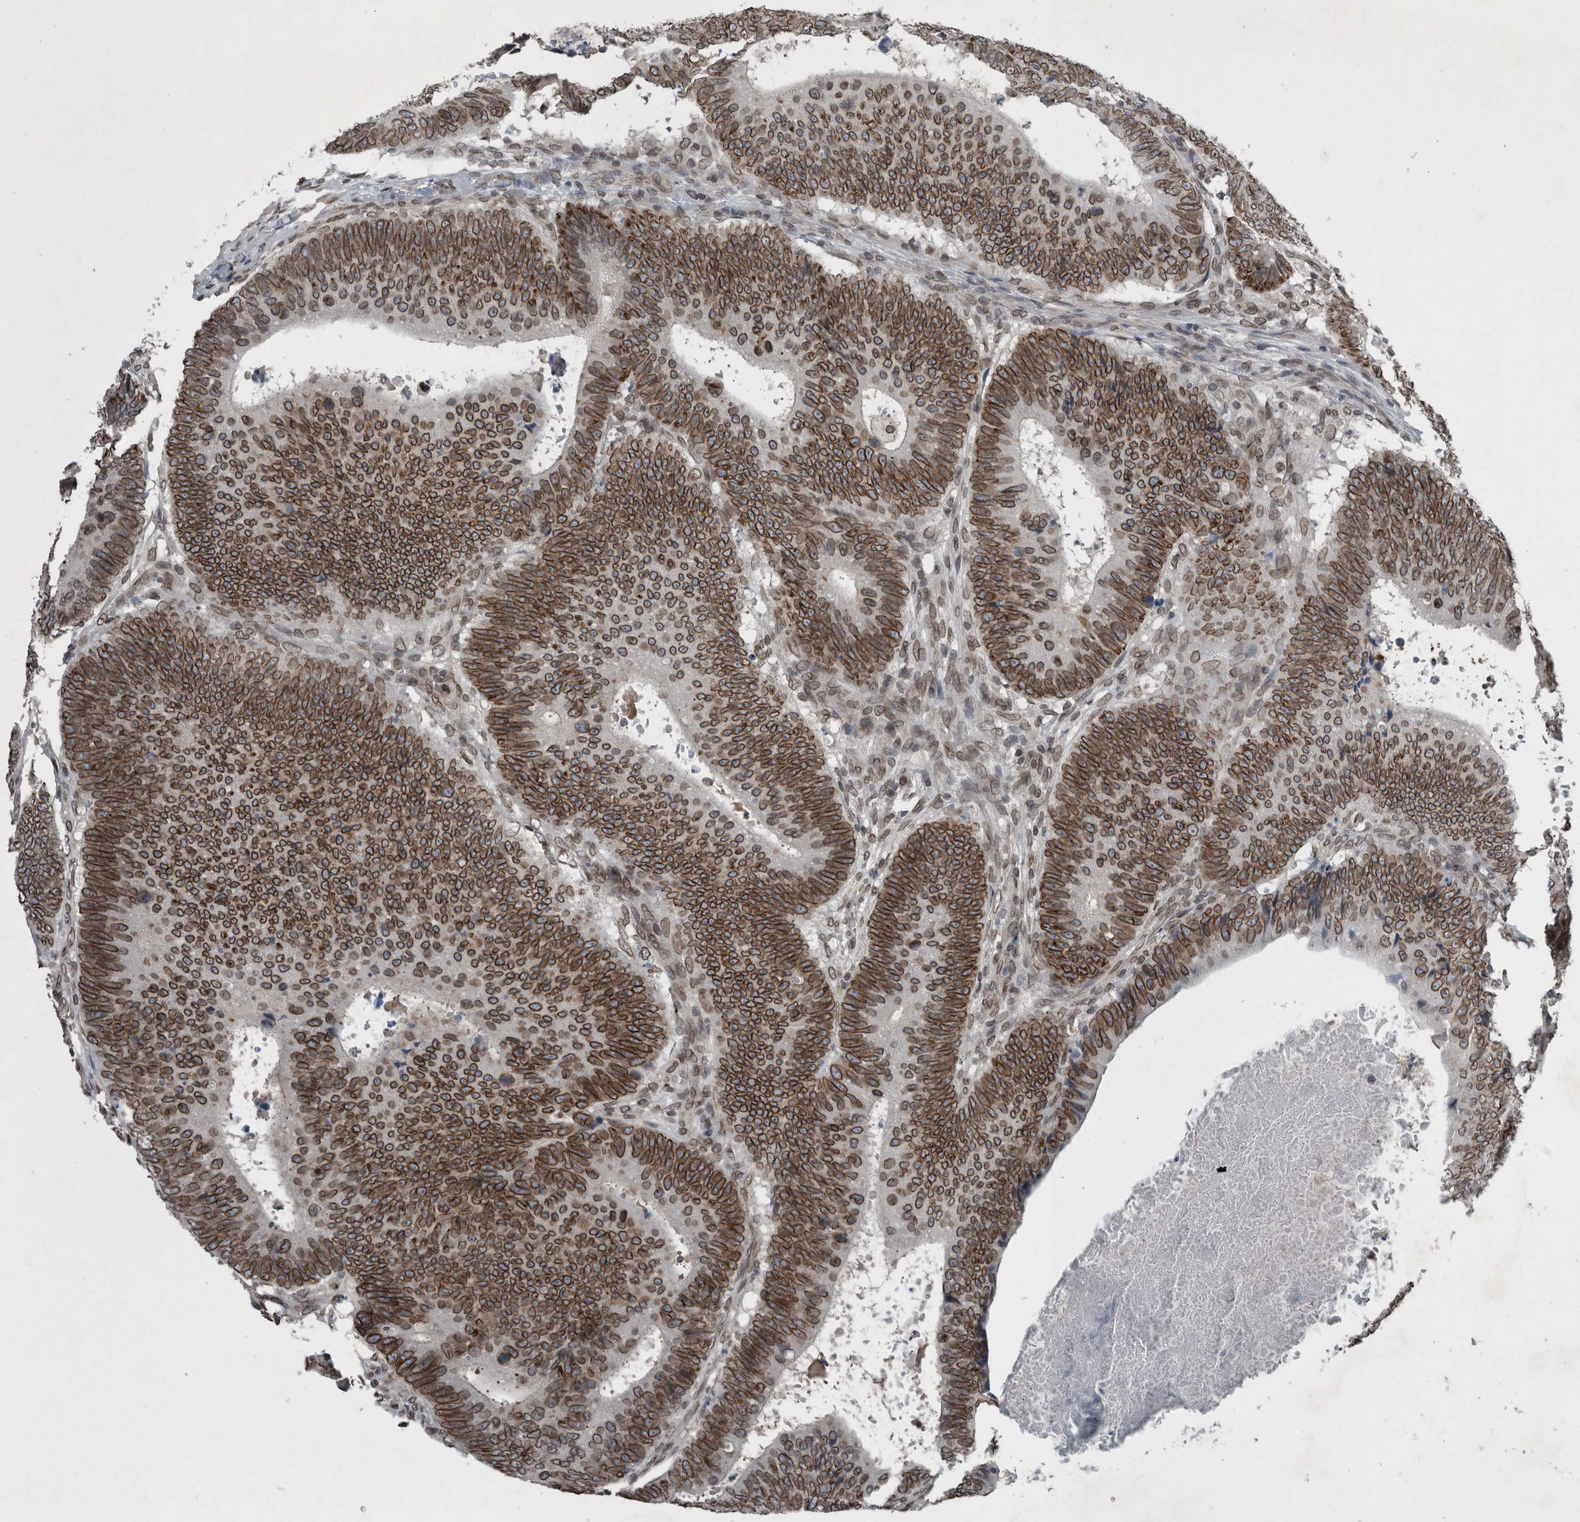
{"staining": {"intensity": "strong", "quantity": ">75%", "location": "cytoplasmic/membranous,nuclear"}, "tissue": "colorectal cancer", "cell_type": "Tumor cells", "image_type": "cancer", "snomed": [{"axis": "morphology", "description": "Adenocarcinoma, NOS"}, {"axis": "topography", "description": "Colon"}], "caption": "Protein expression analysis of adenocarcinoma (colorectal) reveals strong cytoplasmic/membranous and nuclear expression in about >75% of tumor cells.", "gene": "RANBP2", "patient": {"sex": "male", "age": 56}}